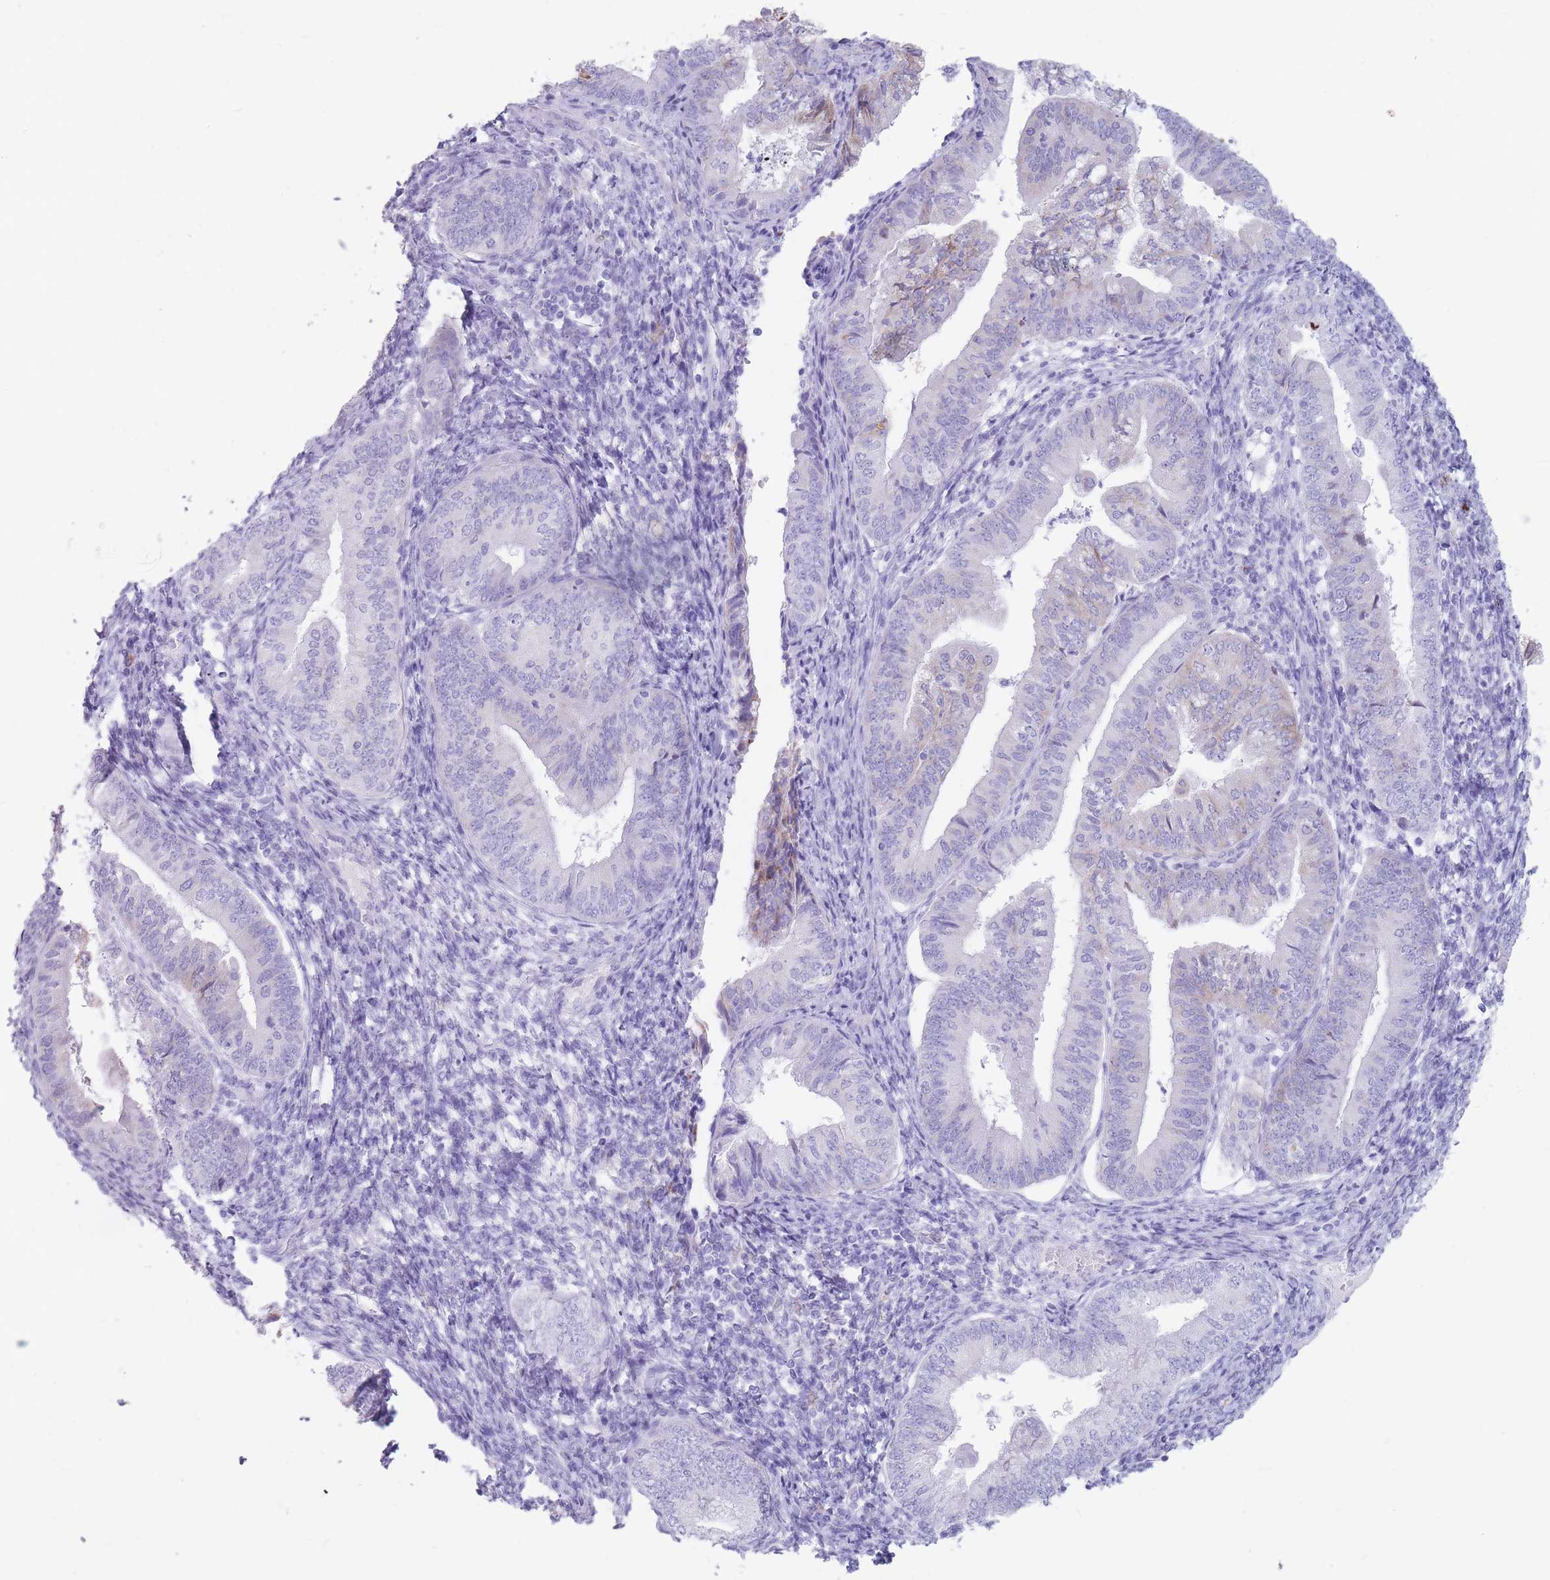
{"staining": {"intensity": "negative", "quantity": "none", "location": "none"}, "tissue": "endometrial cancer", "cell_type": "Tumor cells", "image_type": "cancer", "snomed": [{"axis": "morphology", "description": "Adenocarcinoma, NOS"}, {"axis": "topography", "description": "Endometrium"}], "caption": "High magnification brightfield microscopy of endometrial adenocarcinoma stained with DAB (brown) and counterstained with hematoxylin (blue): tumor cells show no significant positivity.", "gene": "ST3GAL5", "patient": {"sex": "female", "age": 55}}